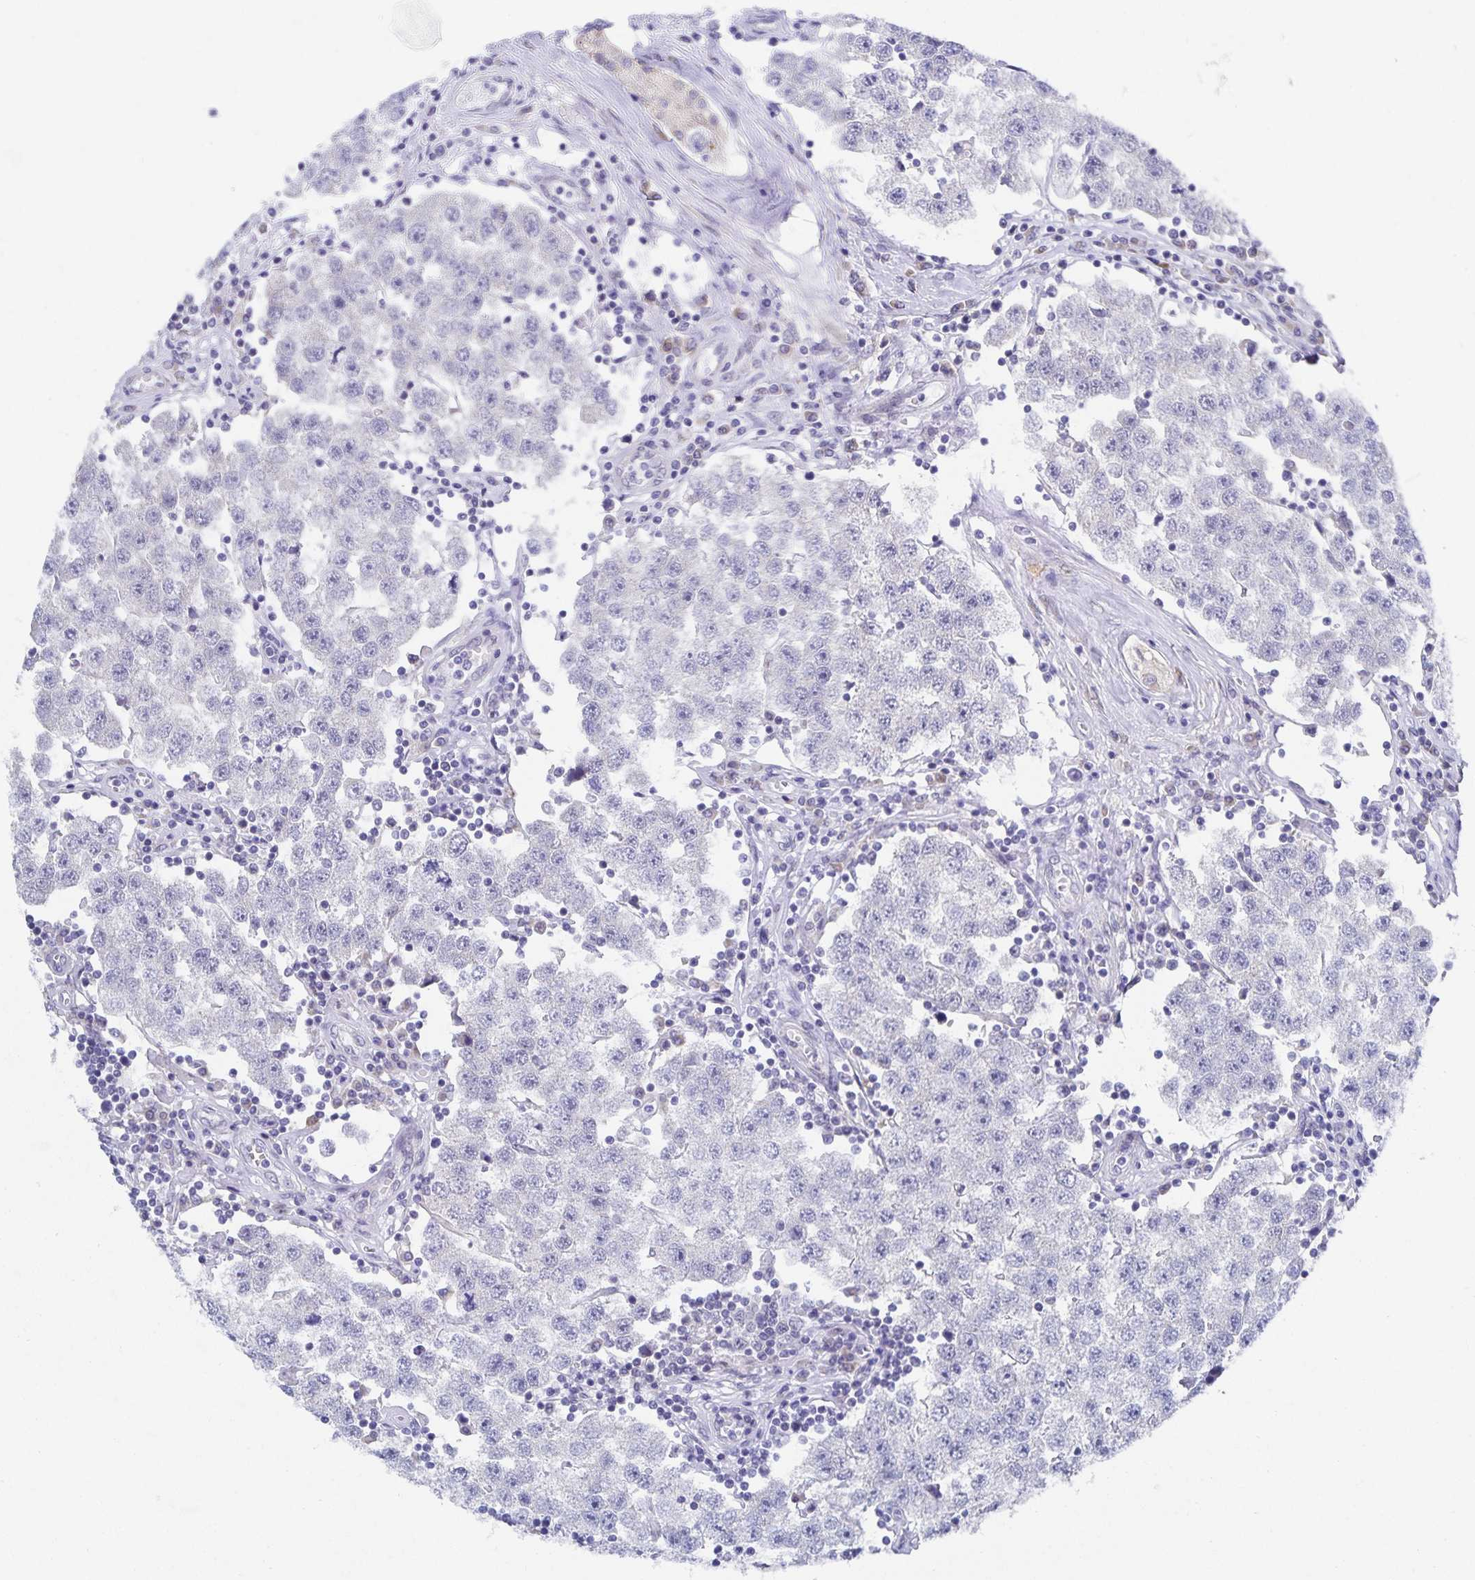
{"staining": {"intensity": "negative", "quantity": "none", "location": "none"}, "tissue": "testis cancer", "cell_type": "Tumor cells", "image_type": "cancer", "snomed": [{"axis": "morphology", "description": "Seminoma, NOS"}, {"axis": "topography", "description": "Testis"}], "caption": "High power microscopy micrograph of an IHC image of testis cancer (seminoma), revealing no significant expression in tumor cells.", "gene": "ZIK1", "patient": {"sex": "male", "age": 34}}